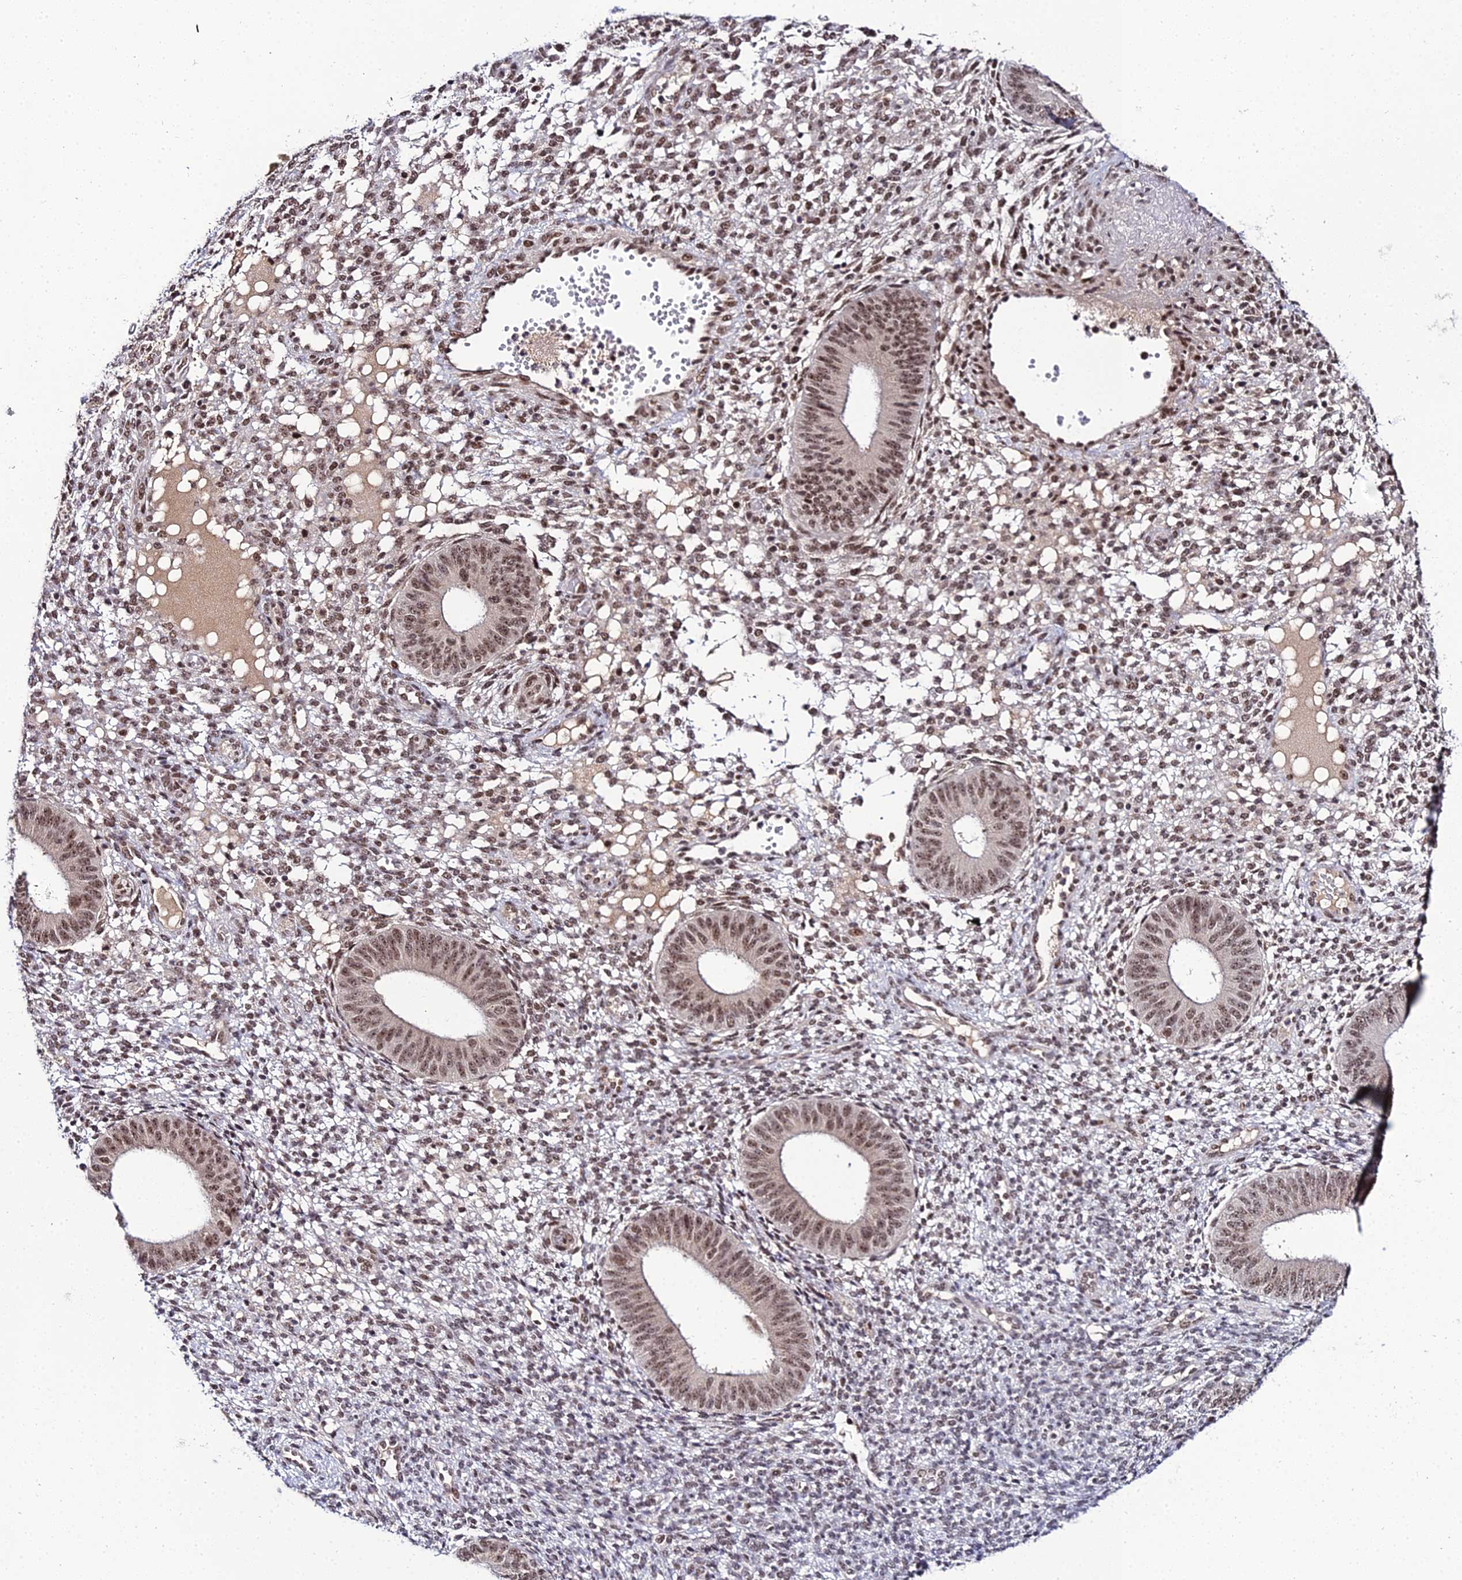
{"staining": {"intensity": "moderate", "quantity": "25%-75%", "location": "nuclear"}, "tissue": "endometrium", "cell_type": "Cells in endometrial stroma", "image_type": "normal", "snomed": [{"axis": "morphology", "description": "Normal tissue, NOS"}, {"axis": "topography", "description": "Endometrium"}], "caption": "Protein staining reveals moderate nuclear positivity in approximately 25%-75% of cells in endometrial stroma in benign endometrium. (Stains: DAB (3,3'-diaminobenzidine) in brown, nuclei in blue, Microscopy: brightfield microscopy at high magnification).", "gene": "EXOSC3", "patient": {"sex": "female", "age": 49}}